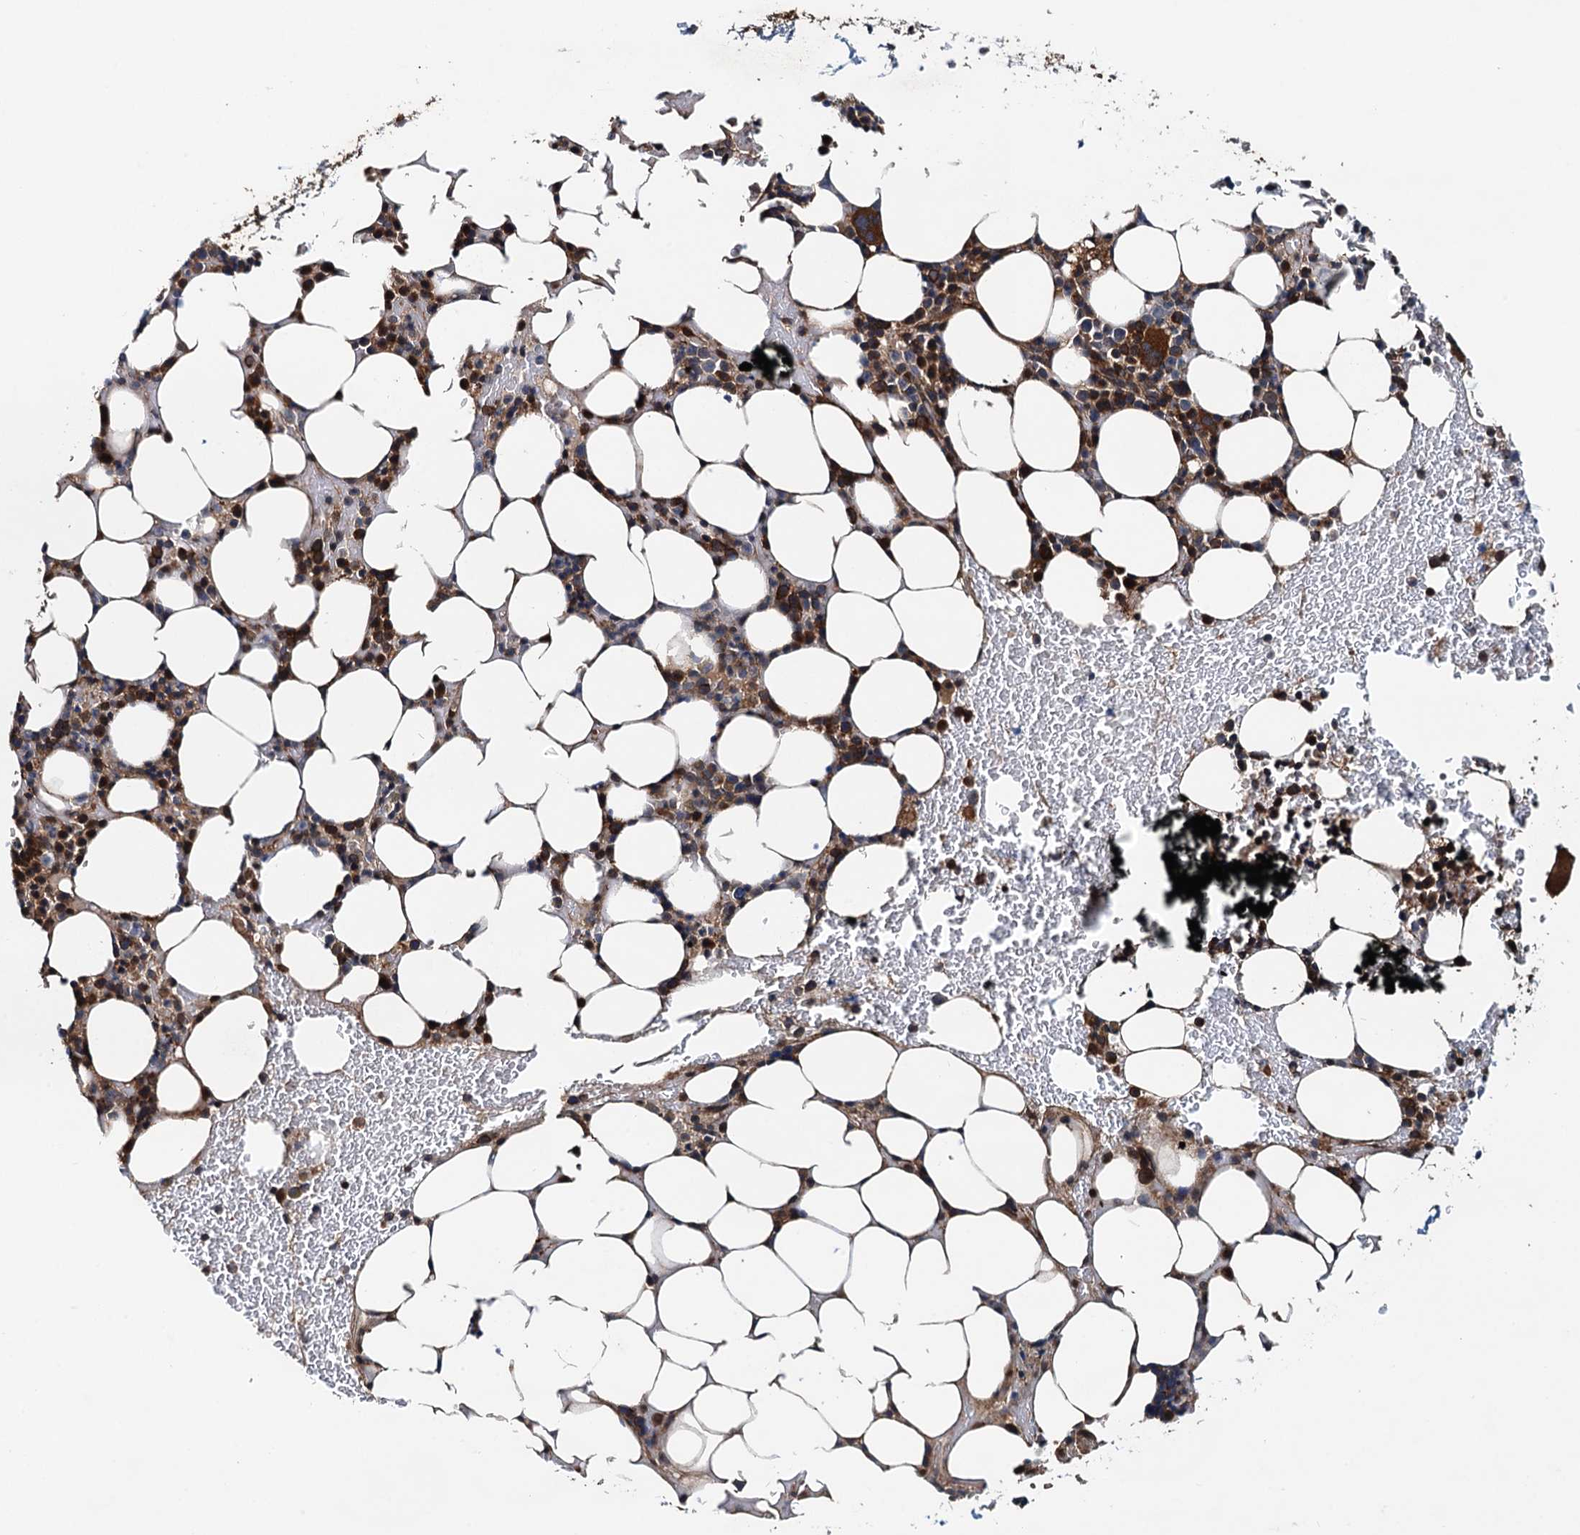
{"staining": {"intensity": "strong", "quantity": ">75%", "location": "cytoplasmic/membranous"}, "tissue": "bone marrow", "cell_type": "Hematopoietic cells", "image_type": "normal", "snomed": [{"axis": "morphology", "description": "Normal tissue, NOS"}, {"axis": "topography", "description": "Bone marrow"}], "caption": "A histopathology image showing strong cytoplasmic/membranous positivity in about >75% of hematopoietic cells in benign bone marrow, as visualized by brown immunohistochemical staining.", "gene": "AAGAB", "patient": {"sex": "male", "age": 78}}